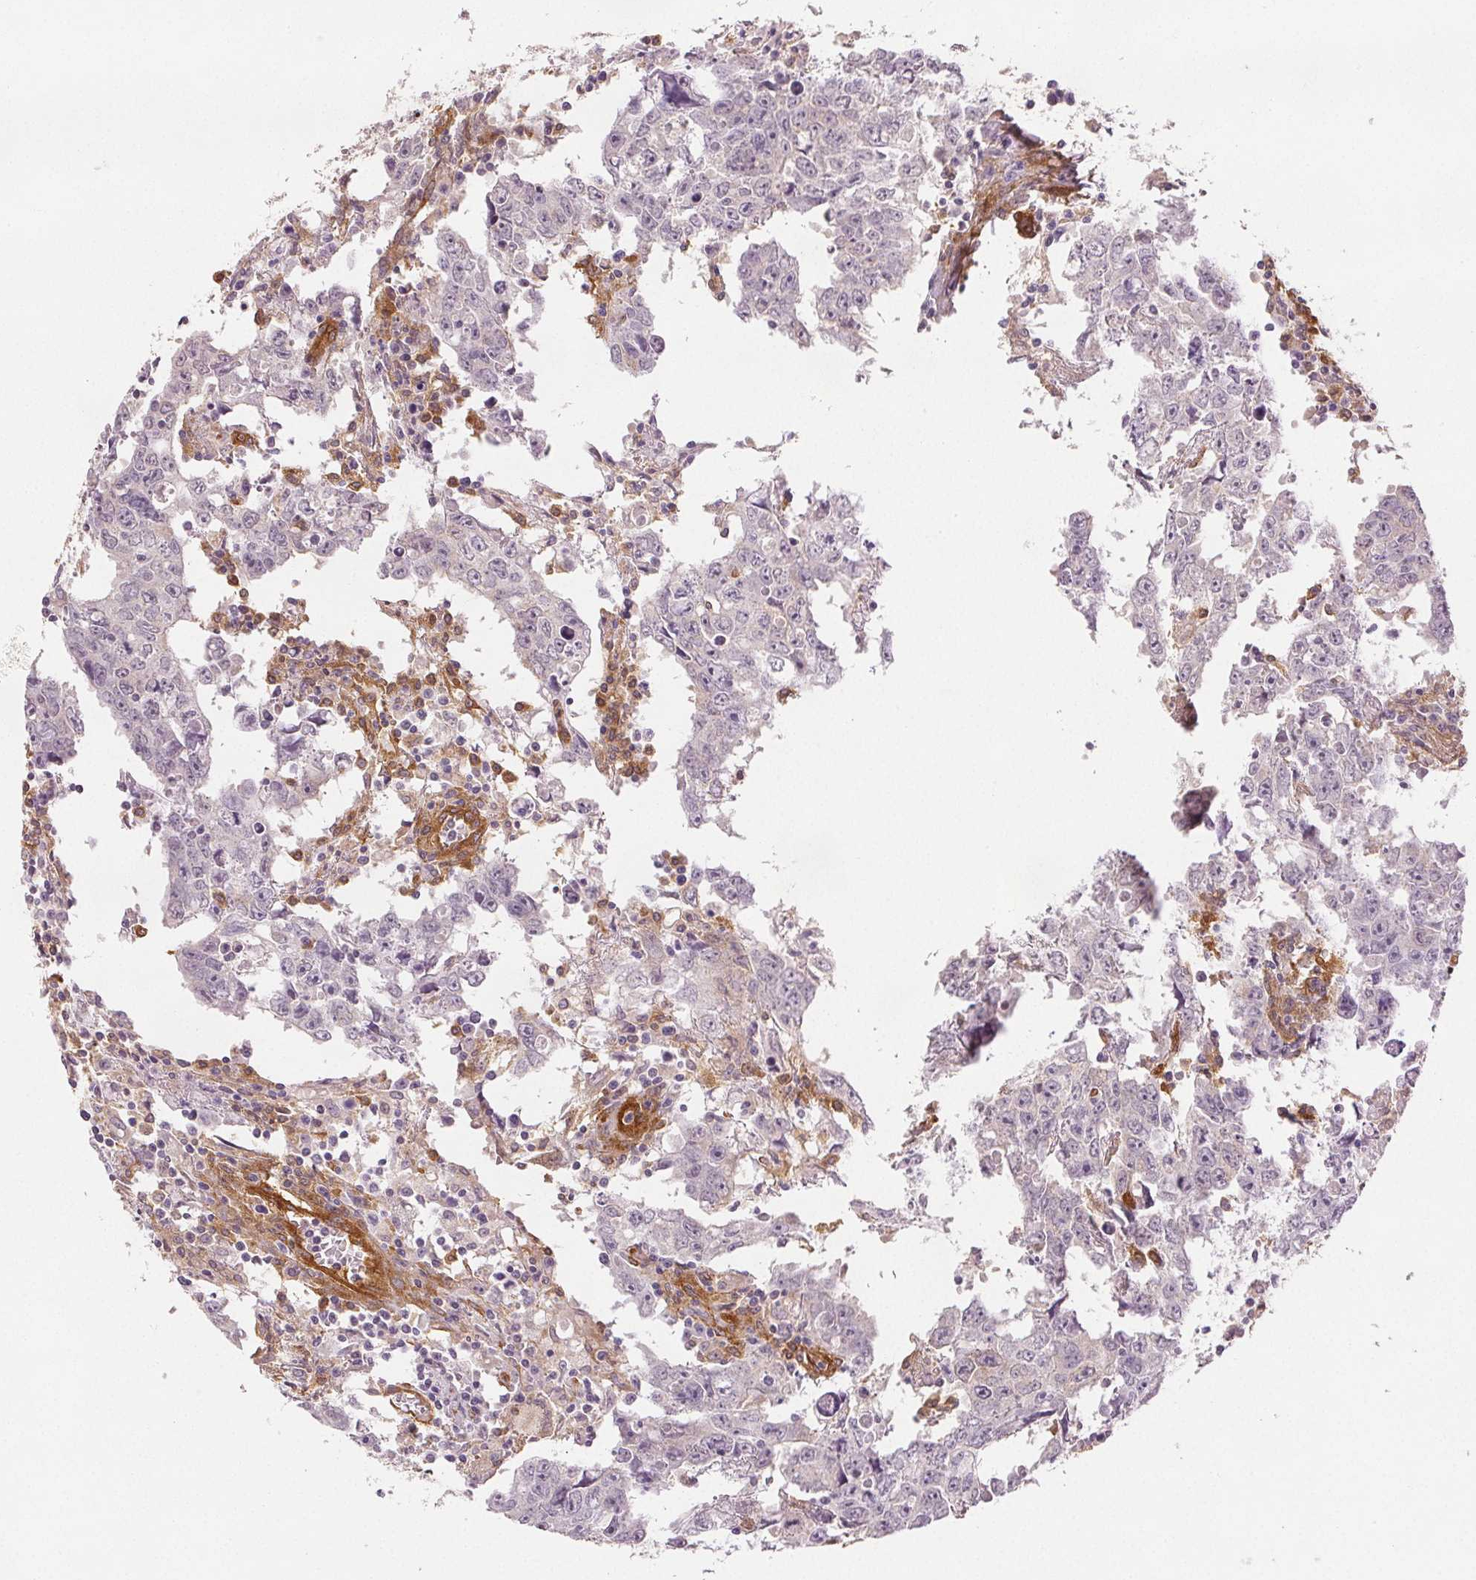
{"staining": {"intensity": "negative", "quantity": "none", "location": "none"}, "tissue": "testis cancer", "cell_type": "Tumor cells", "image_type": "cancer", "snomed": [{"axis": "morphology", "description": "Carcinoma, Embryonal, NOS"}, {"axis": "topography", "description": "Testis"}], "caption": "The image demonstrates no significant positivity in tumor cells of testis cancer (embryonal carcinoma).", "gene": "DIAPH2", "patient": {"sex": "male", "age": 22}}